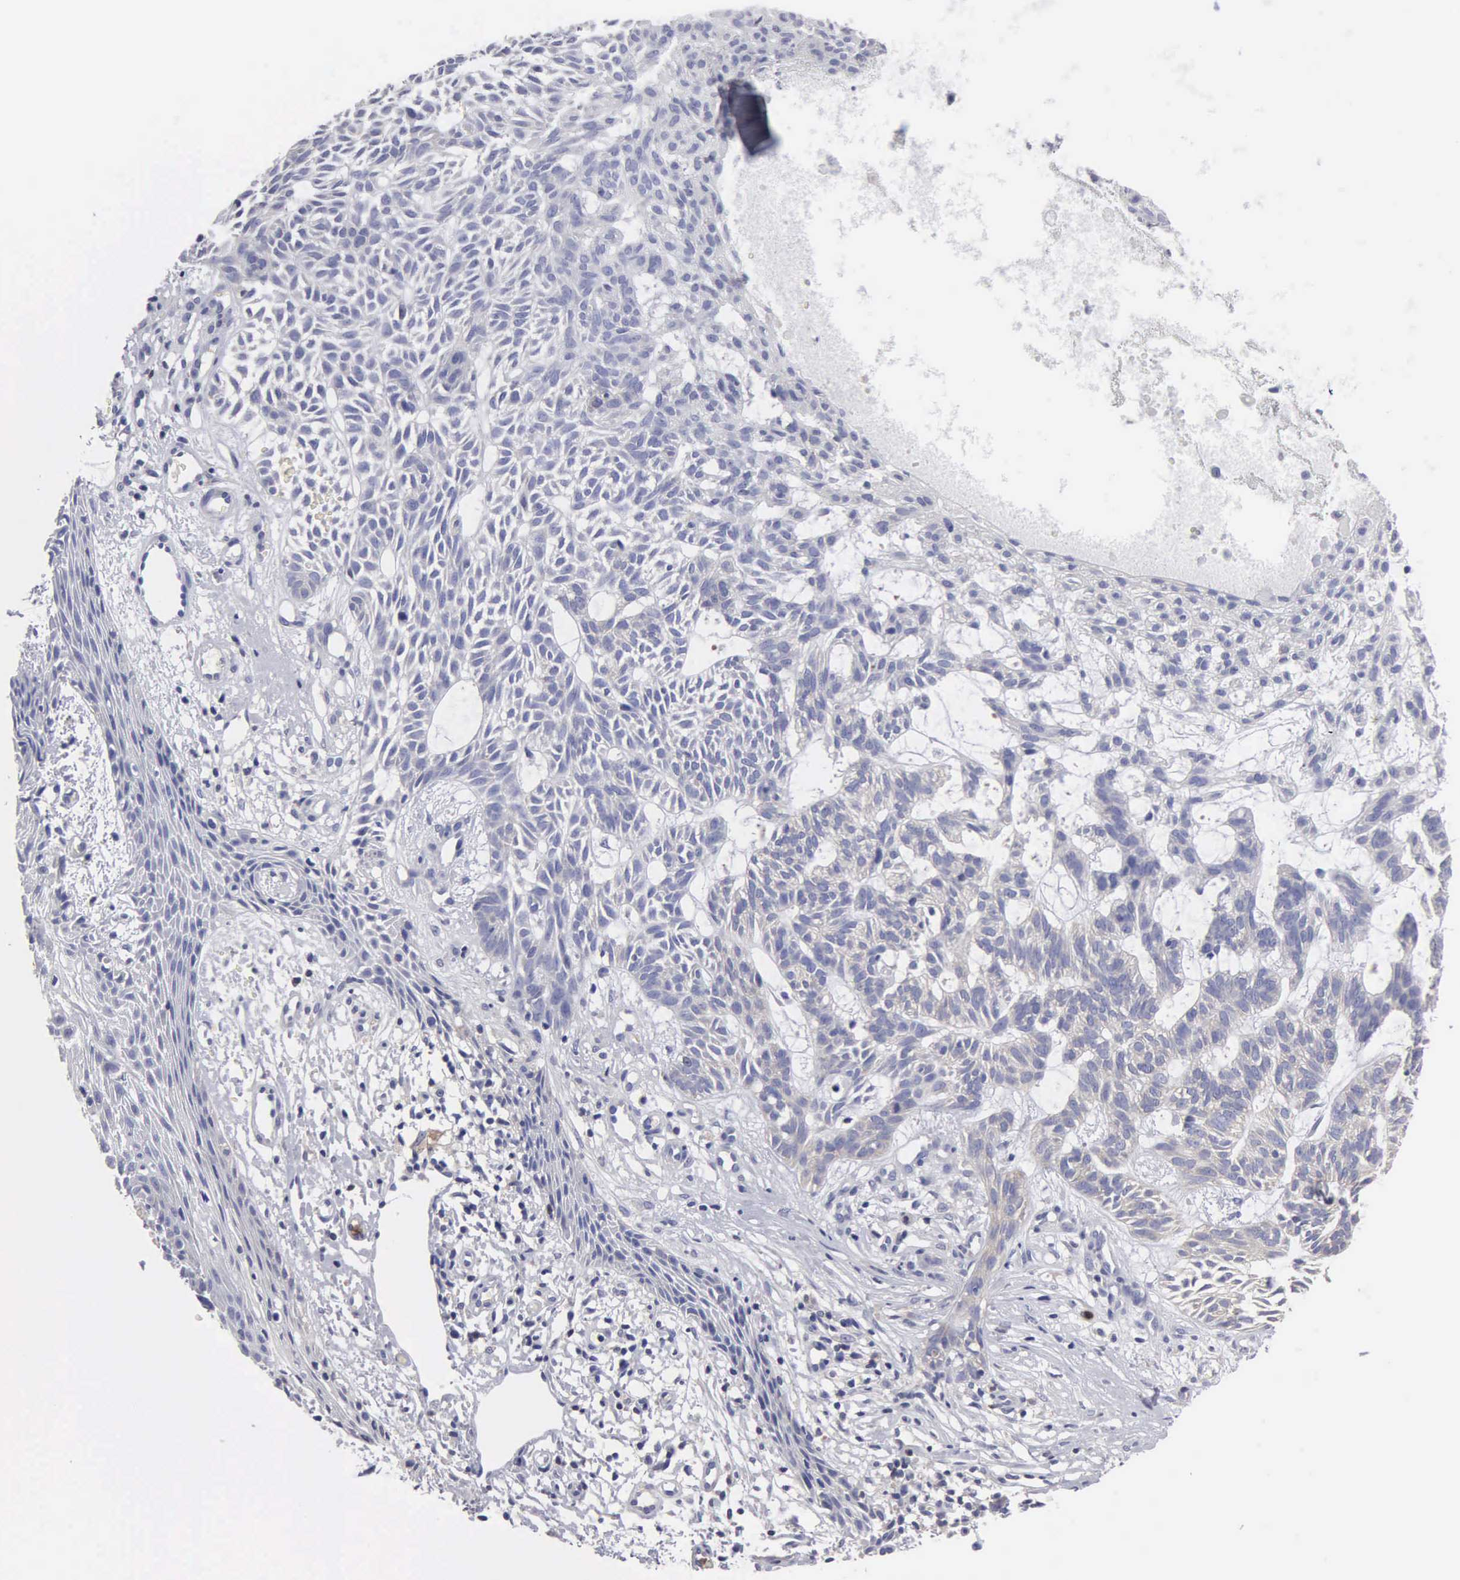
{"staining": {"intensity": "negative", "quantity": "none", "location": "none"}, "tissue": "skin cancer", "cell_type": "Tumor cells", "image_type": "cancer", "snomed": [{"axis": "morphology", "description": "Basal cell carcinoma"}, {"axis": "topography", "description": "Skin"}], "caption": "A high-resolution micrograph shows IHC staining of skin cancer (basal cell carcinoma), which reveals no significant expression in tumor cells.", "gene": "G6PD", "patient": {"sex": "male", "age": 75}}